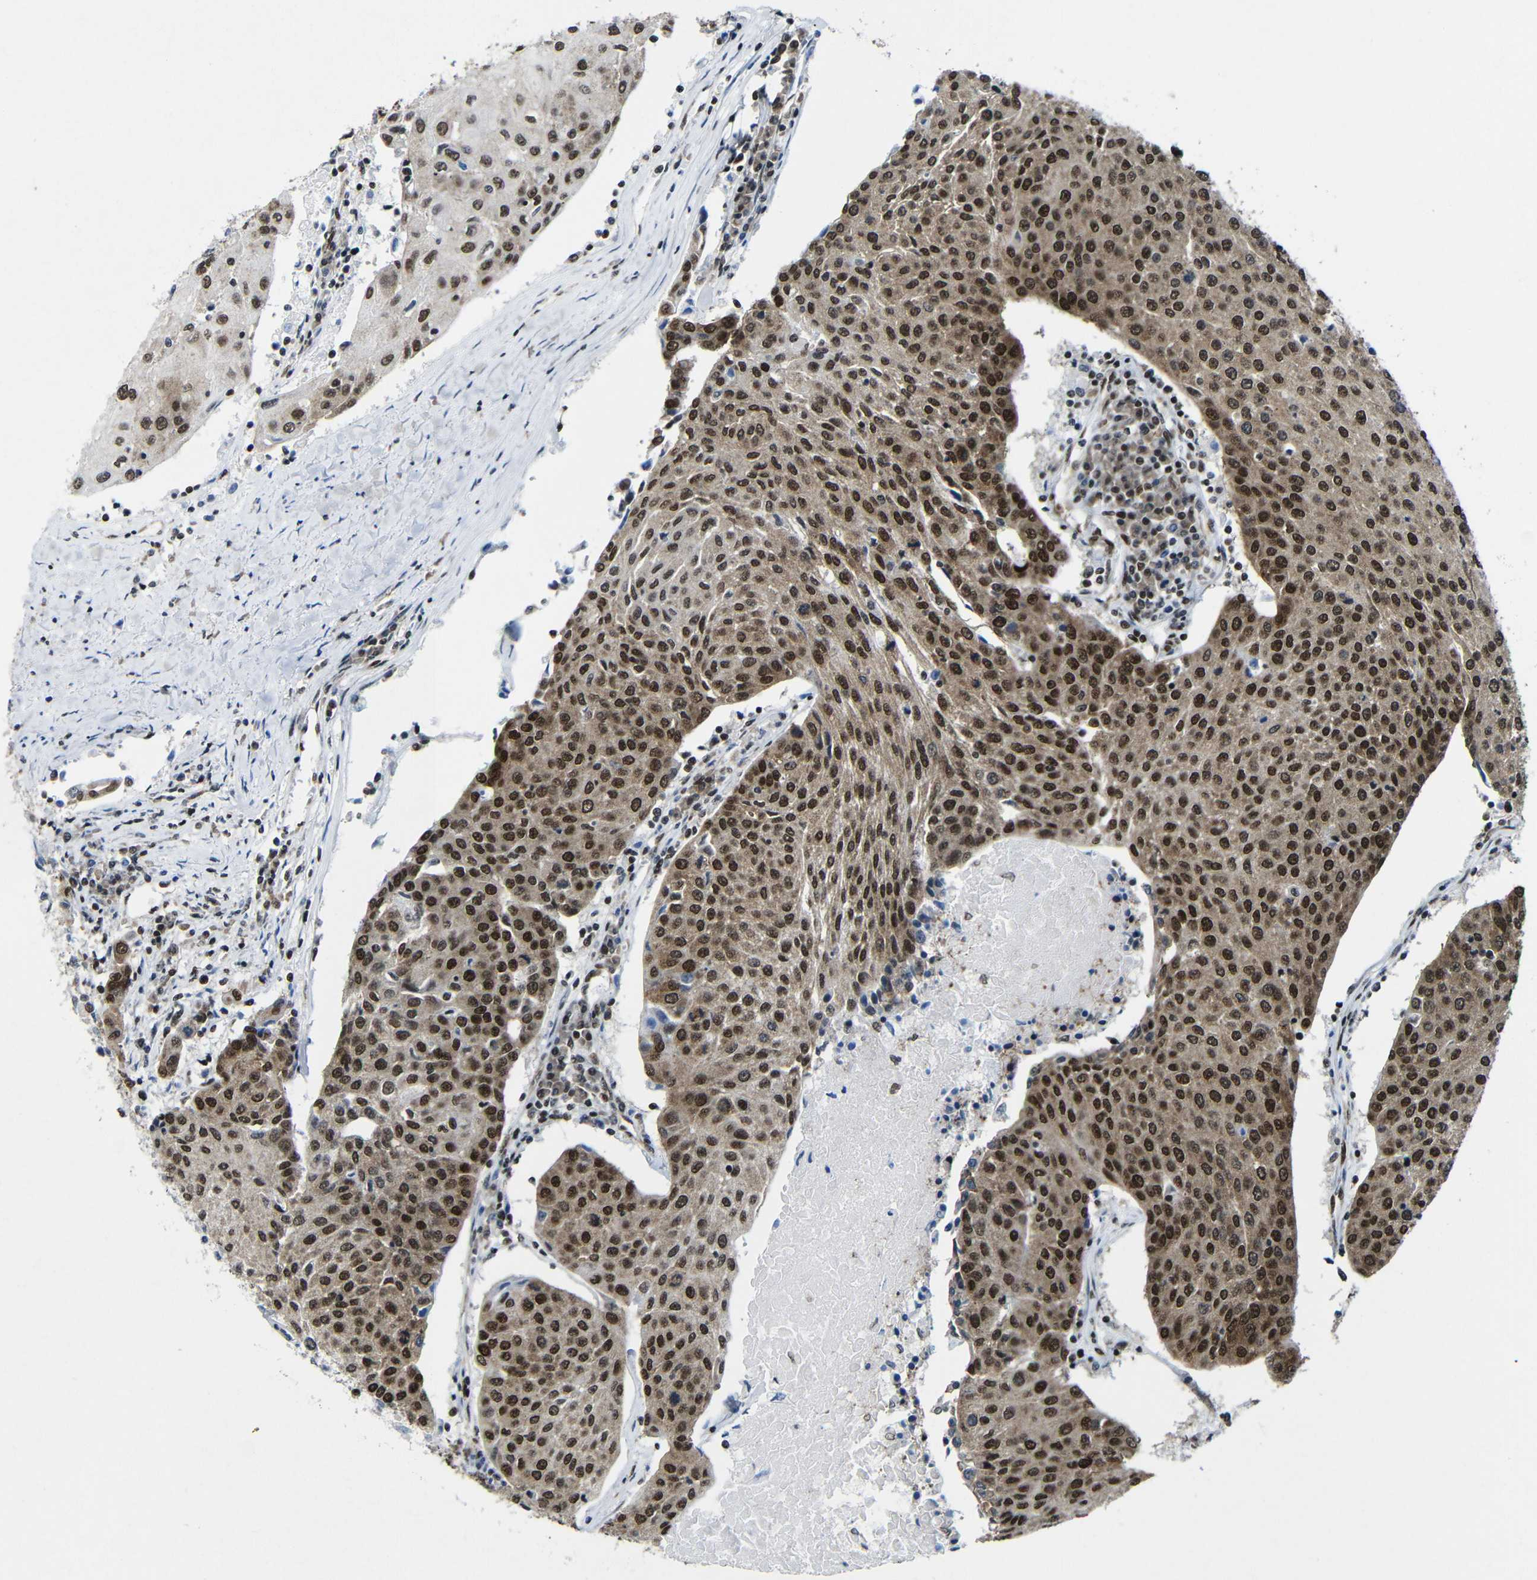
{"staining": {"intensity": "strong", "quantity": ">75%", "location": "cytoplasmic/membranous,nuclear"}, "tissue": "urothelial cancer", "cell_type": "Tumor cells", "image_type": "cancer", "snomed": [{"axis": "morphology", "description": "Urothelial carcinoma, High grade"}, {"axis": "topography", "description": "Urinary bladder"}], "caption": "Immunohistochemical staining of human high-grade urothelial carcinoma exhibits strong cytoplasmic/membranous and nuclear protein staining in approximately >75% of tumor cells. (Brightfield microscopy of DAB IHC at high magnification).", "gene": "PTBP1", "patient": {"sex": "female", "age": 85}}